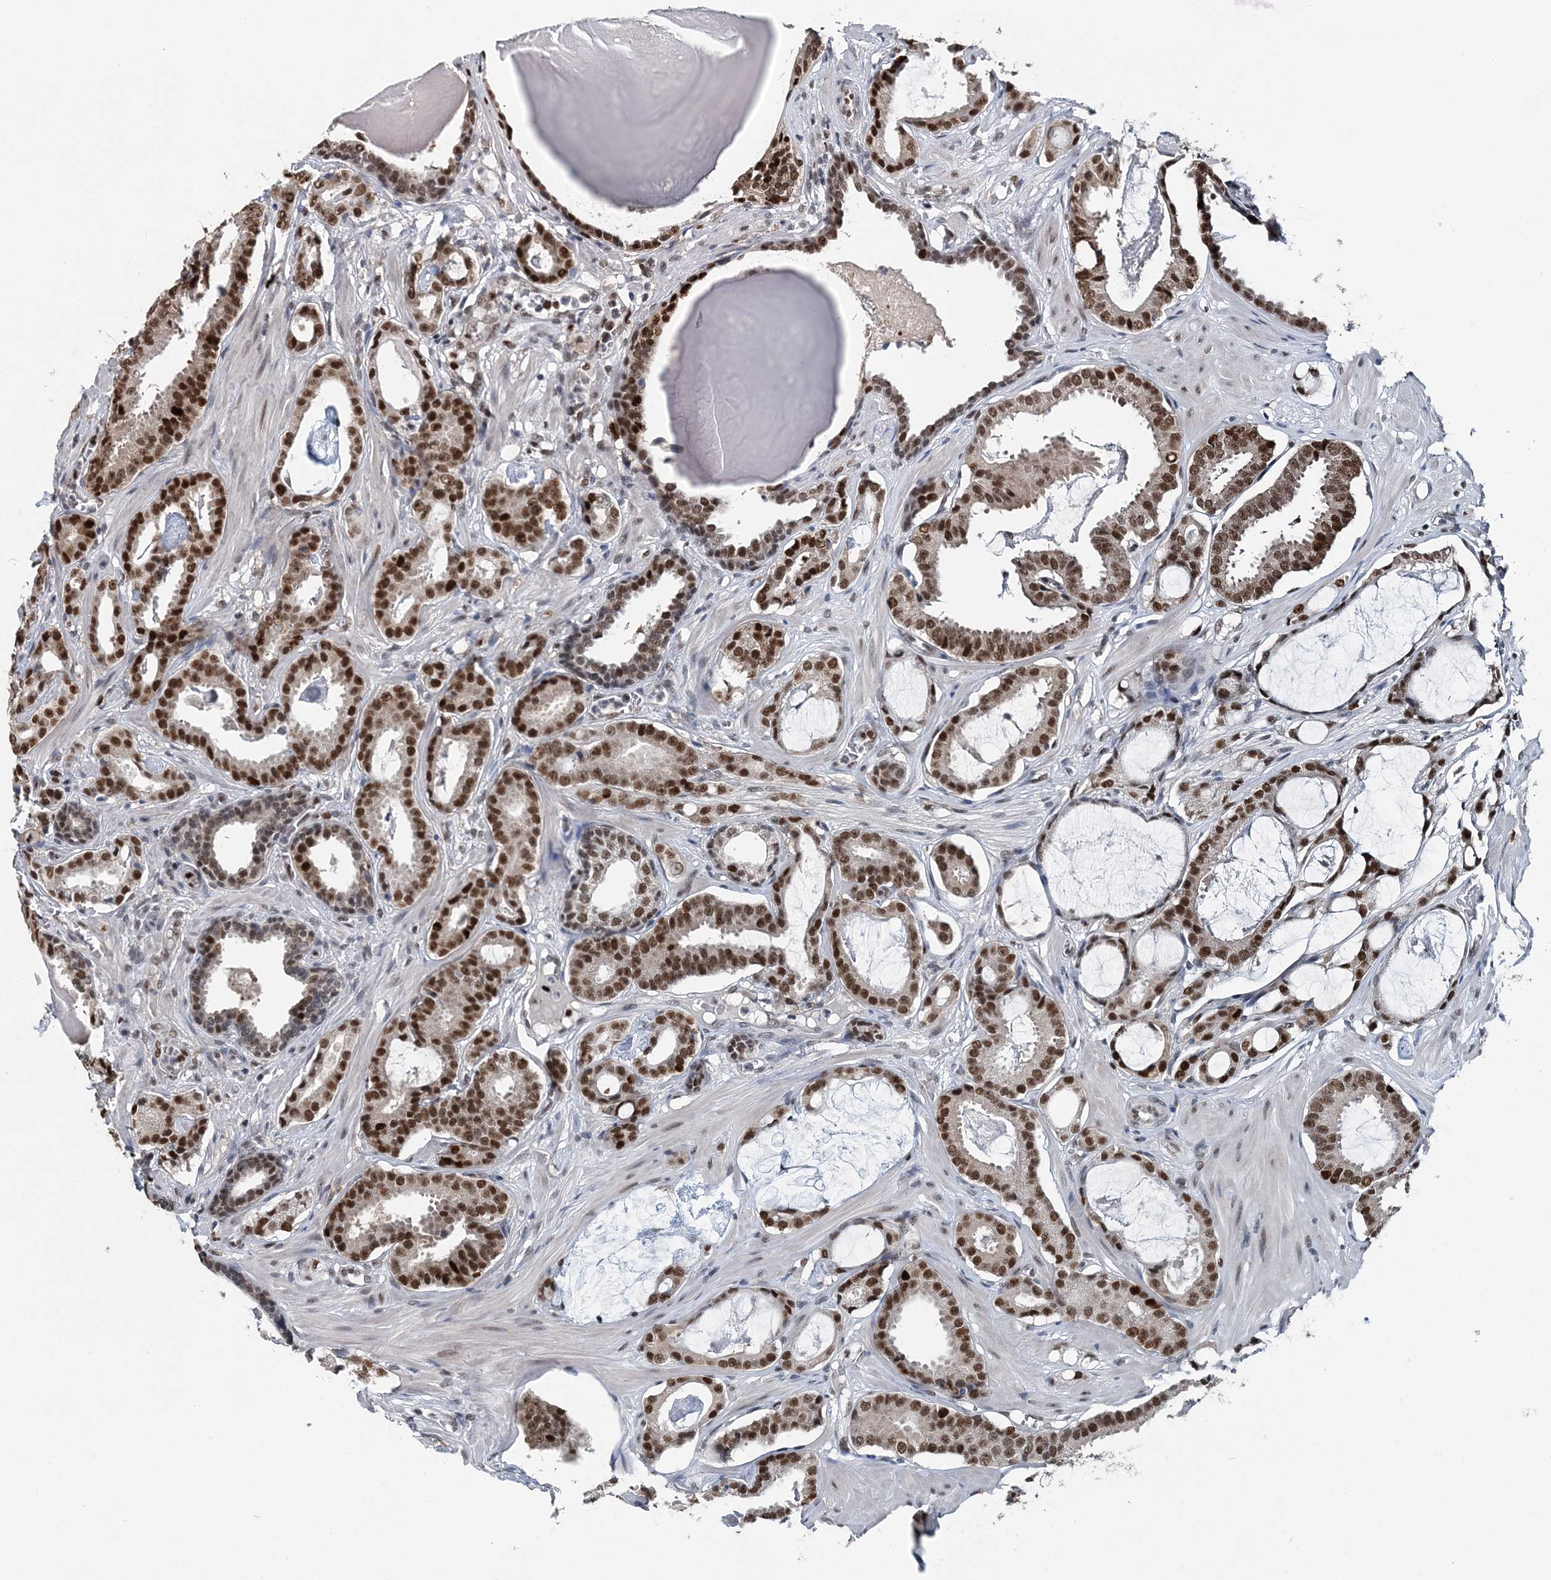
{"staining": {"intensity": "strong", "quantity": ">75%", "location": "nuclear"}, "tissue": "prostate cancer", "cell_type": "Tumor cells", "image_type": "cancer", "snomed": [{"axis": "morphology", "description": "Adenocarcinoma, Low grade"}, {"axis": "topography", "description": "Prostate"}], "caption": "IHC micrograph of neoplastic tissue: prostate cancer (adenocarcinoma (low-grade)) stained using immunohistochemistry demonstrates high levels of strong protein expression localized specifically in the nuclear of tumor cells, appearing as a nuclear brown color.", "gene": "HAT1", "patient": {"sex": "male", "age": 53}}